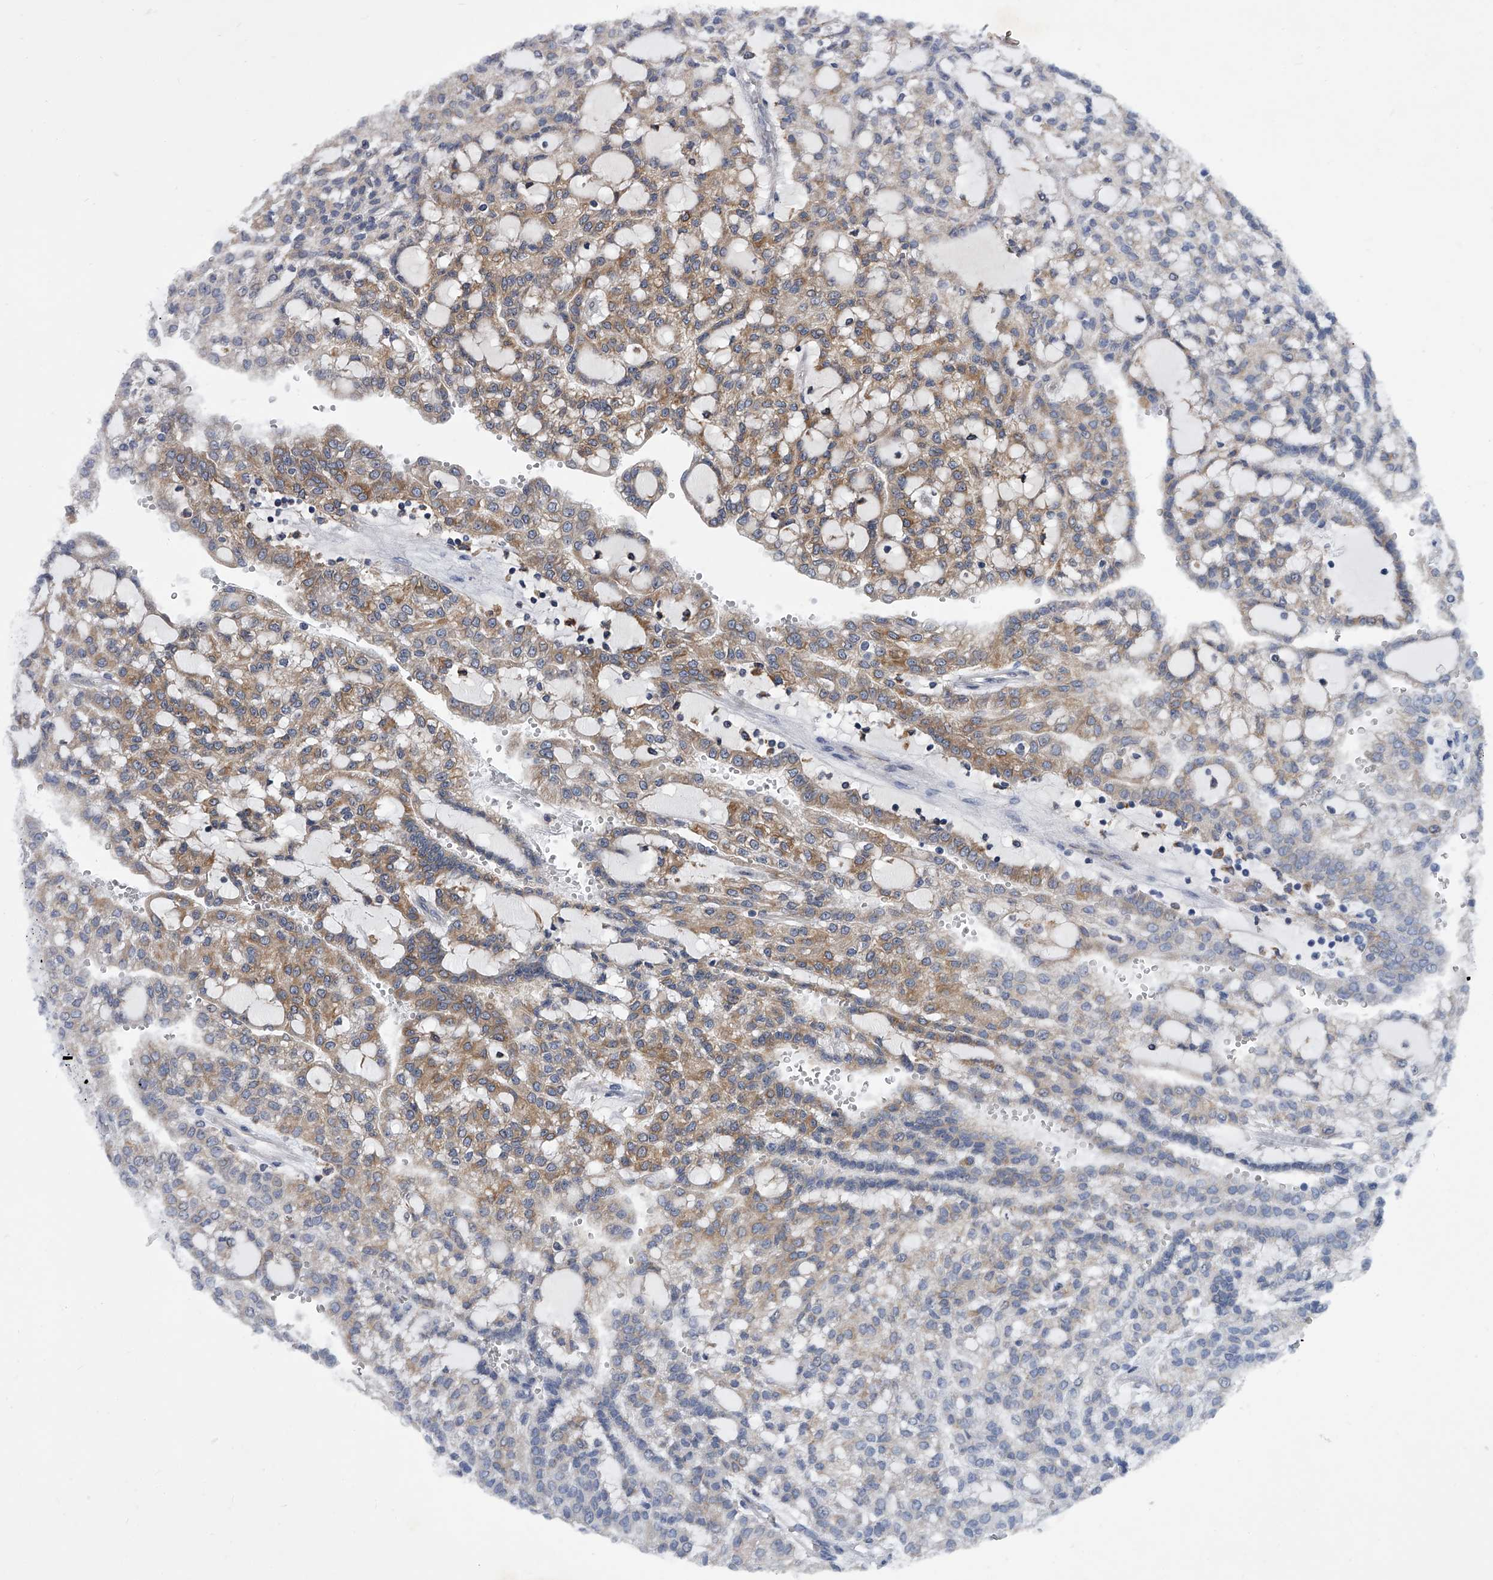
{"staining": {"intensity": "moderate", "quantity": "25%-75%", "location": "cytoplasmic/membranous"}, "tissue": "renal cancer", "cell_type": "Tumor cells", "image_type": "cancer", "snomed": [{"axis": "morphology", "description": "Adenocarcinoma, NOS"}, {"axis": "topography", "description": "Kidney"}], "caption": "This is an image of IHC staining of renal cancer (adenocarcinoma), which shows moderate positivity in the cytoplasmic/membranous of tumor cells.", "gene": "MAP4K3", "patient": {"sex": "male", "age": 63}}